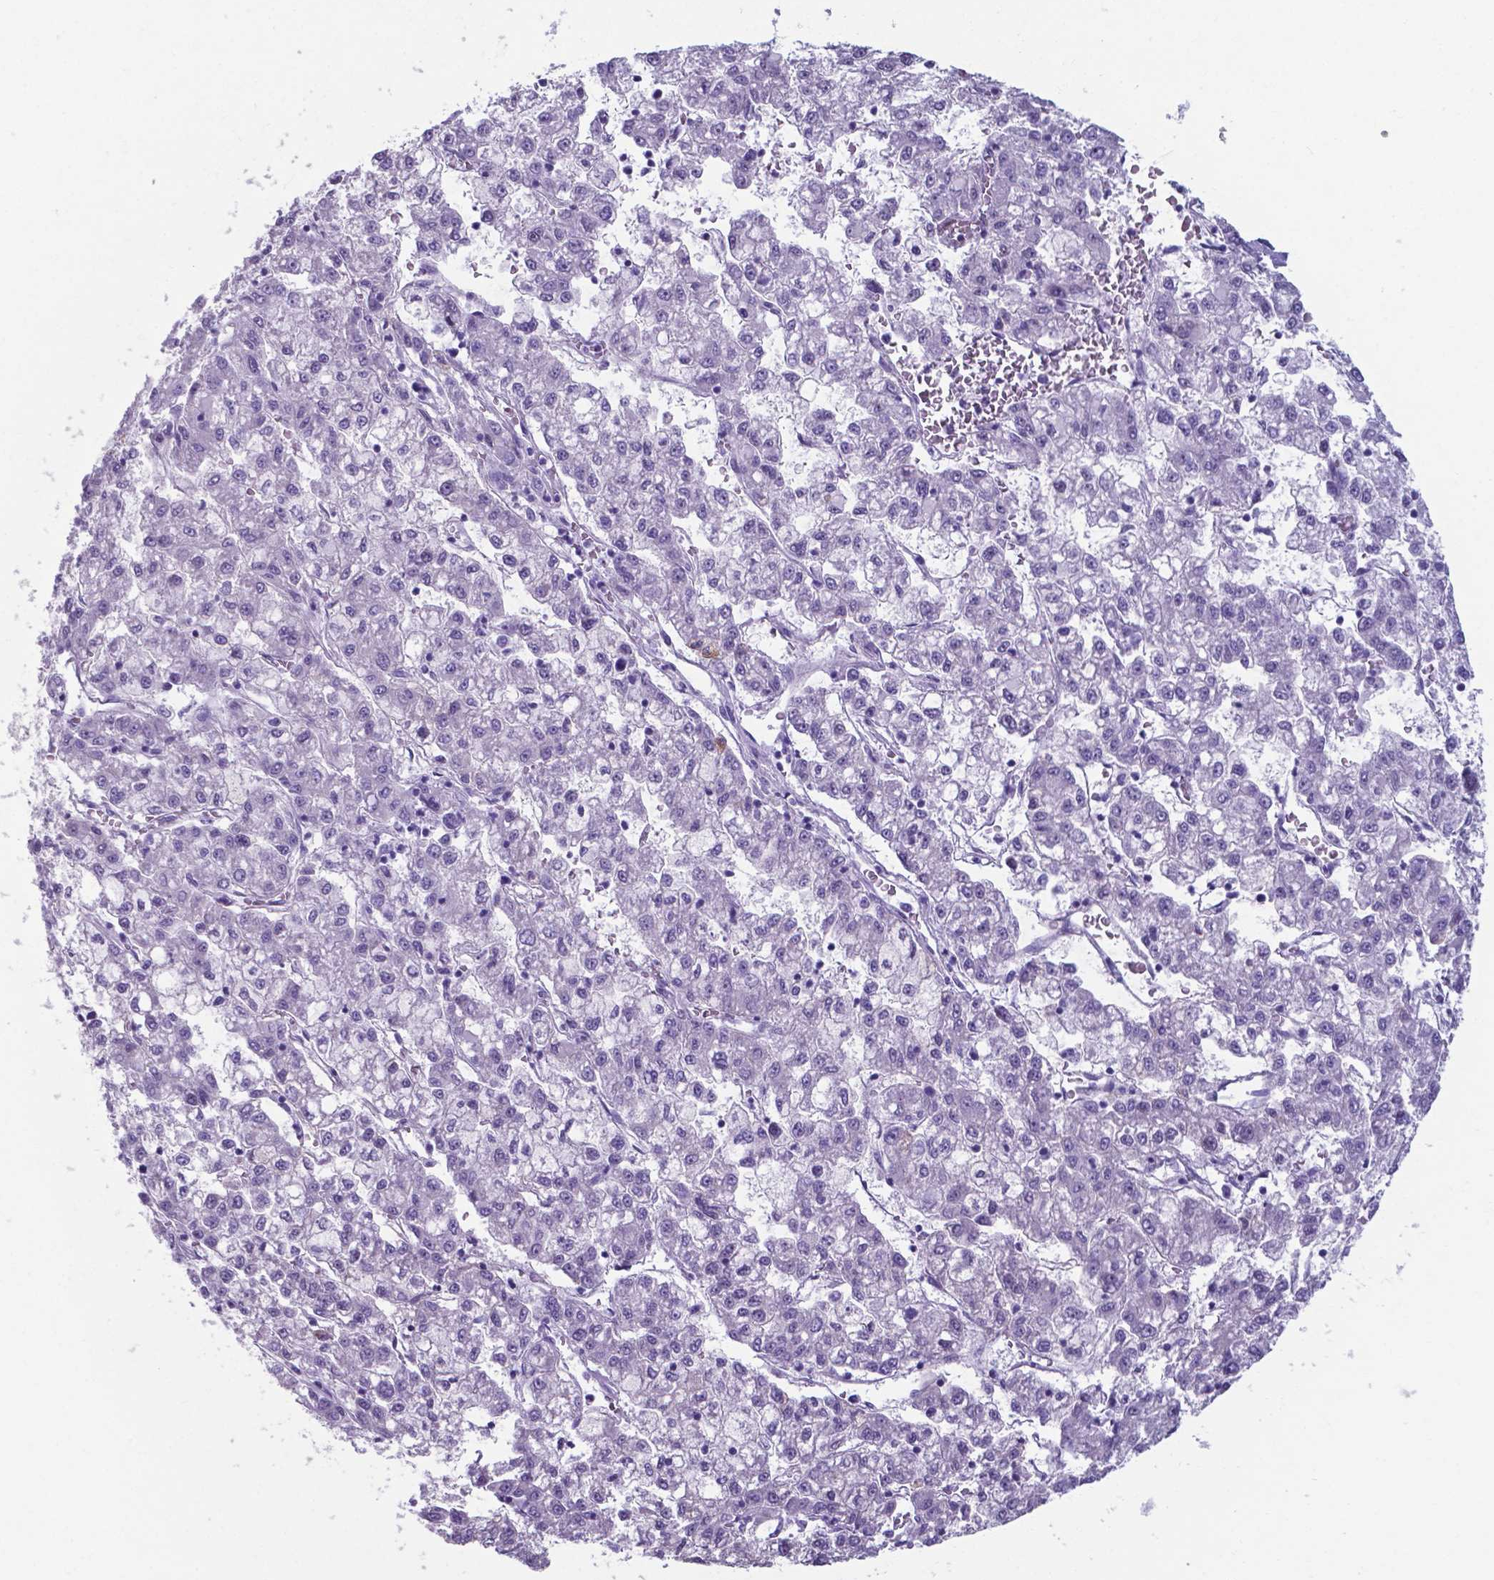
{"staining": {"intensity": "negative", "quantity": "none", "location": "none"}, "tissue": "liver cancer", "cell_type": "Tumor cells", "image_type": "cancer", "snomed": [{"axis": "morphology", "description": "Carcinoma, Hepatocellular, NOS"}, {"axis": "topography", "description": "Liver"}], "caption": "DAB immunohistochemical staining of liver cancer (hepatocellular carcinoma) exhibits no significant staining in tumor cells.", "gene": "AP5B1", "patient": {"sex": "male", "age": 40}}